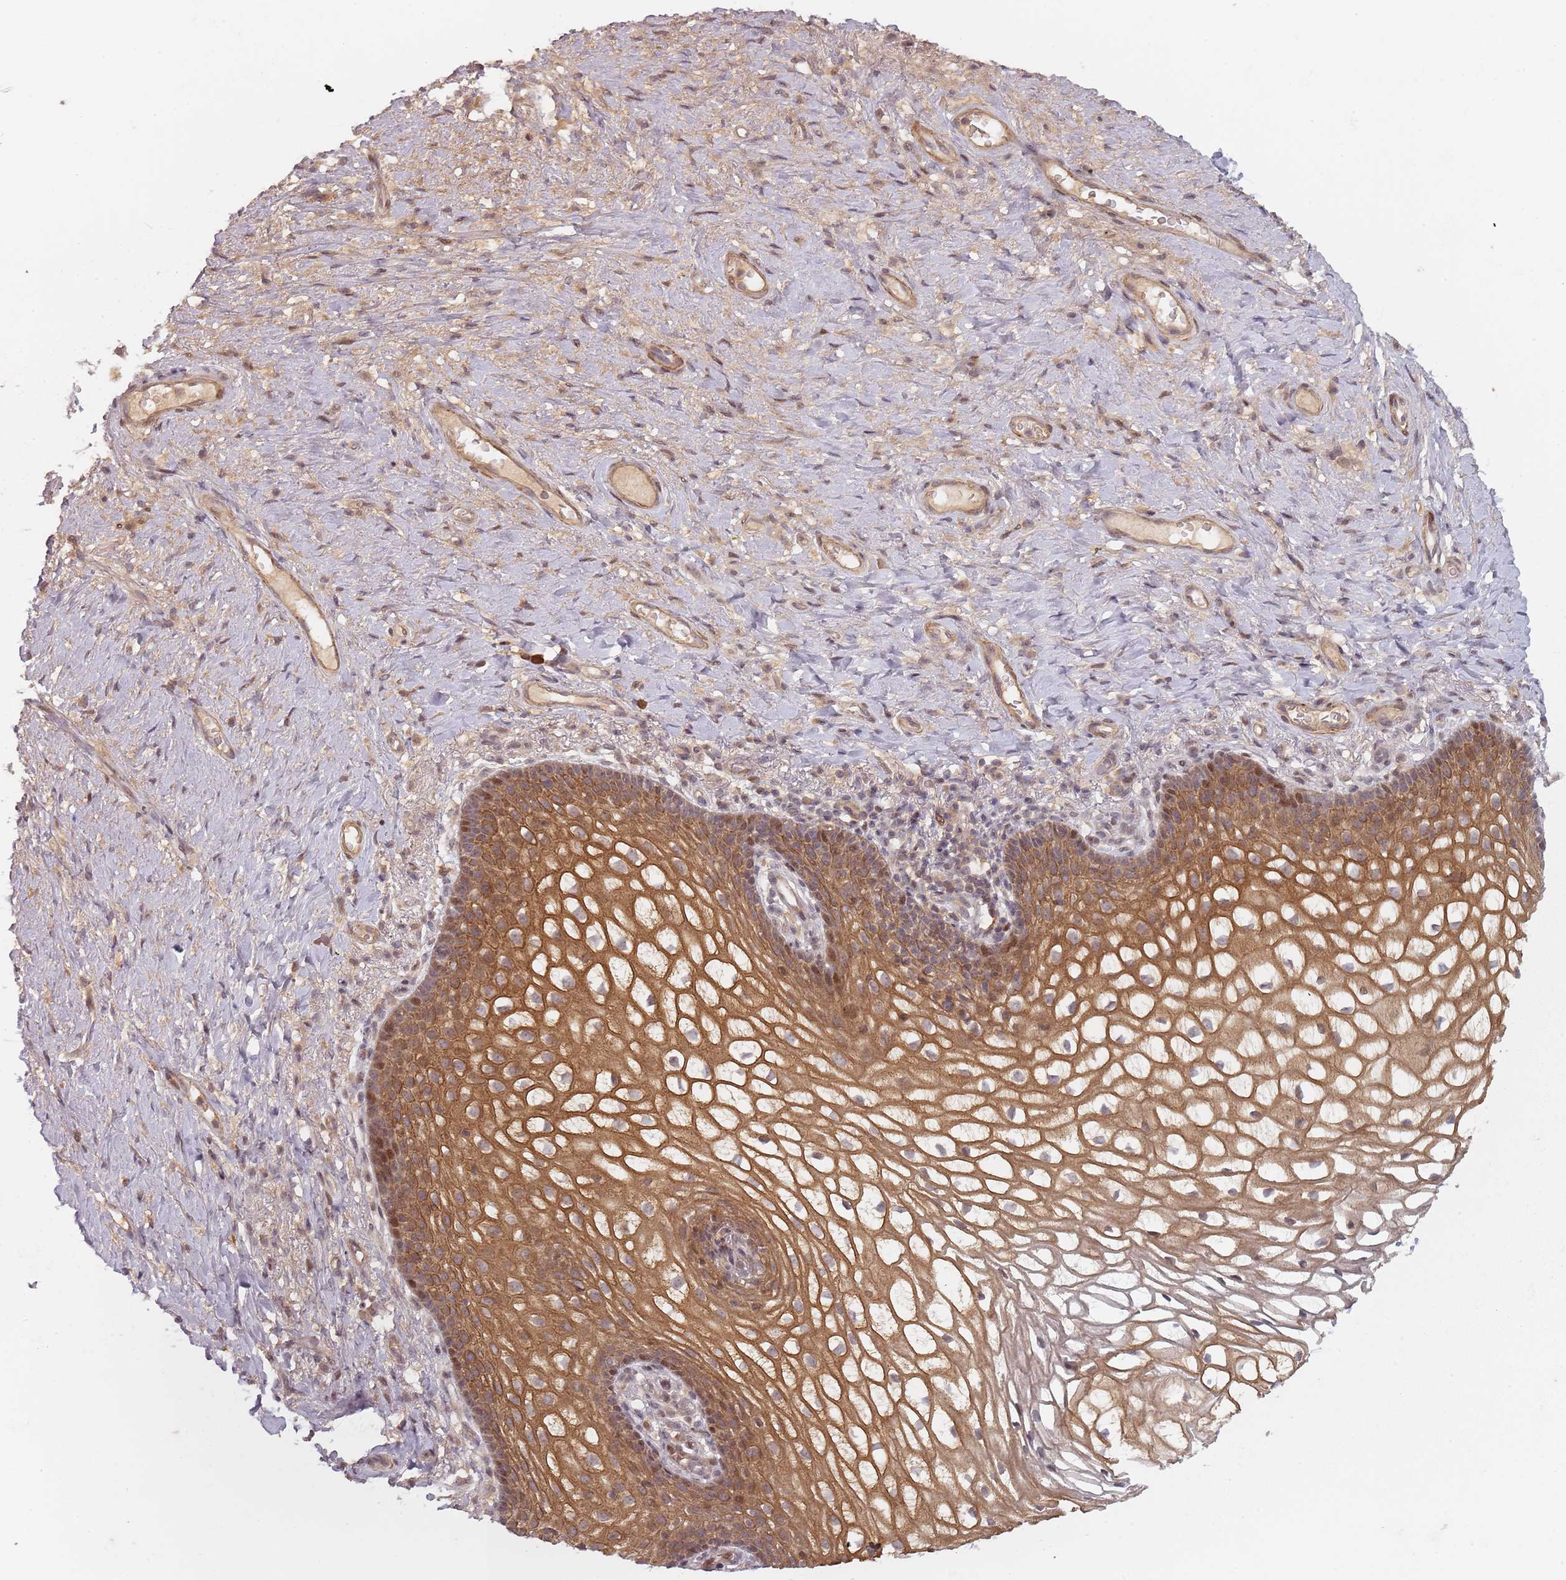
{"staining": {"intensity": "strong", "quantity": ">75%", "location": "cytoplasmic/membranous,nuclear"}, "tissue": "vagina", "cell_type": "Squamous epithelial cells", "image_type": "normal", "snomed": [{"axis": "morphology", "description": "Normal tissue, NOS"}, {"axis": "topography", "description": "Vagina"}], "caption": "Immunohistochemistry histopathology image of benign vagina: human vagina stained using immunohistochemistry (IHC) exhibits high levels of strong protein expression localized specifically in the cytoplasmic/membranous,nuclear of squamous epithelial cells, appearing as a cytoplasmic/membranous,nuclear brown color.", "gene": "RPS6KA2", "patient": {"sex": "female", "age": 60}}